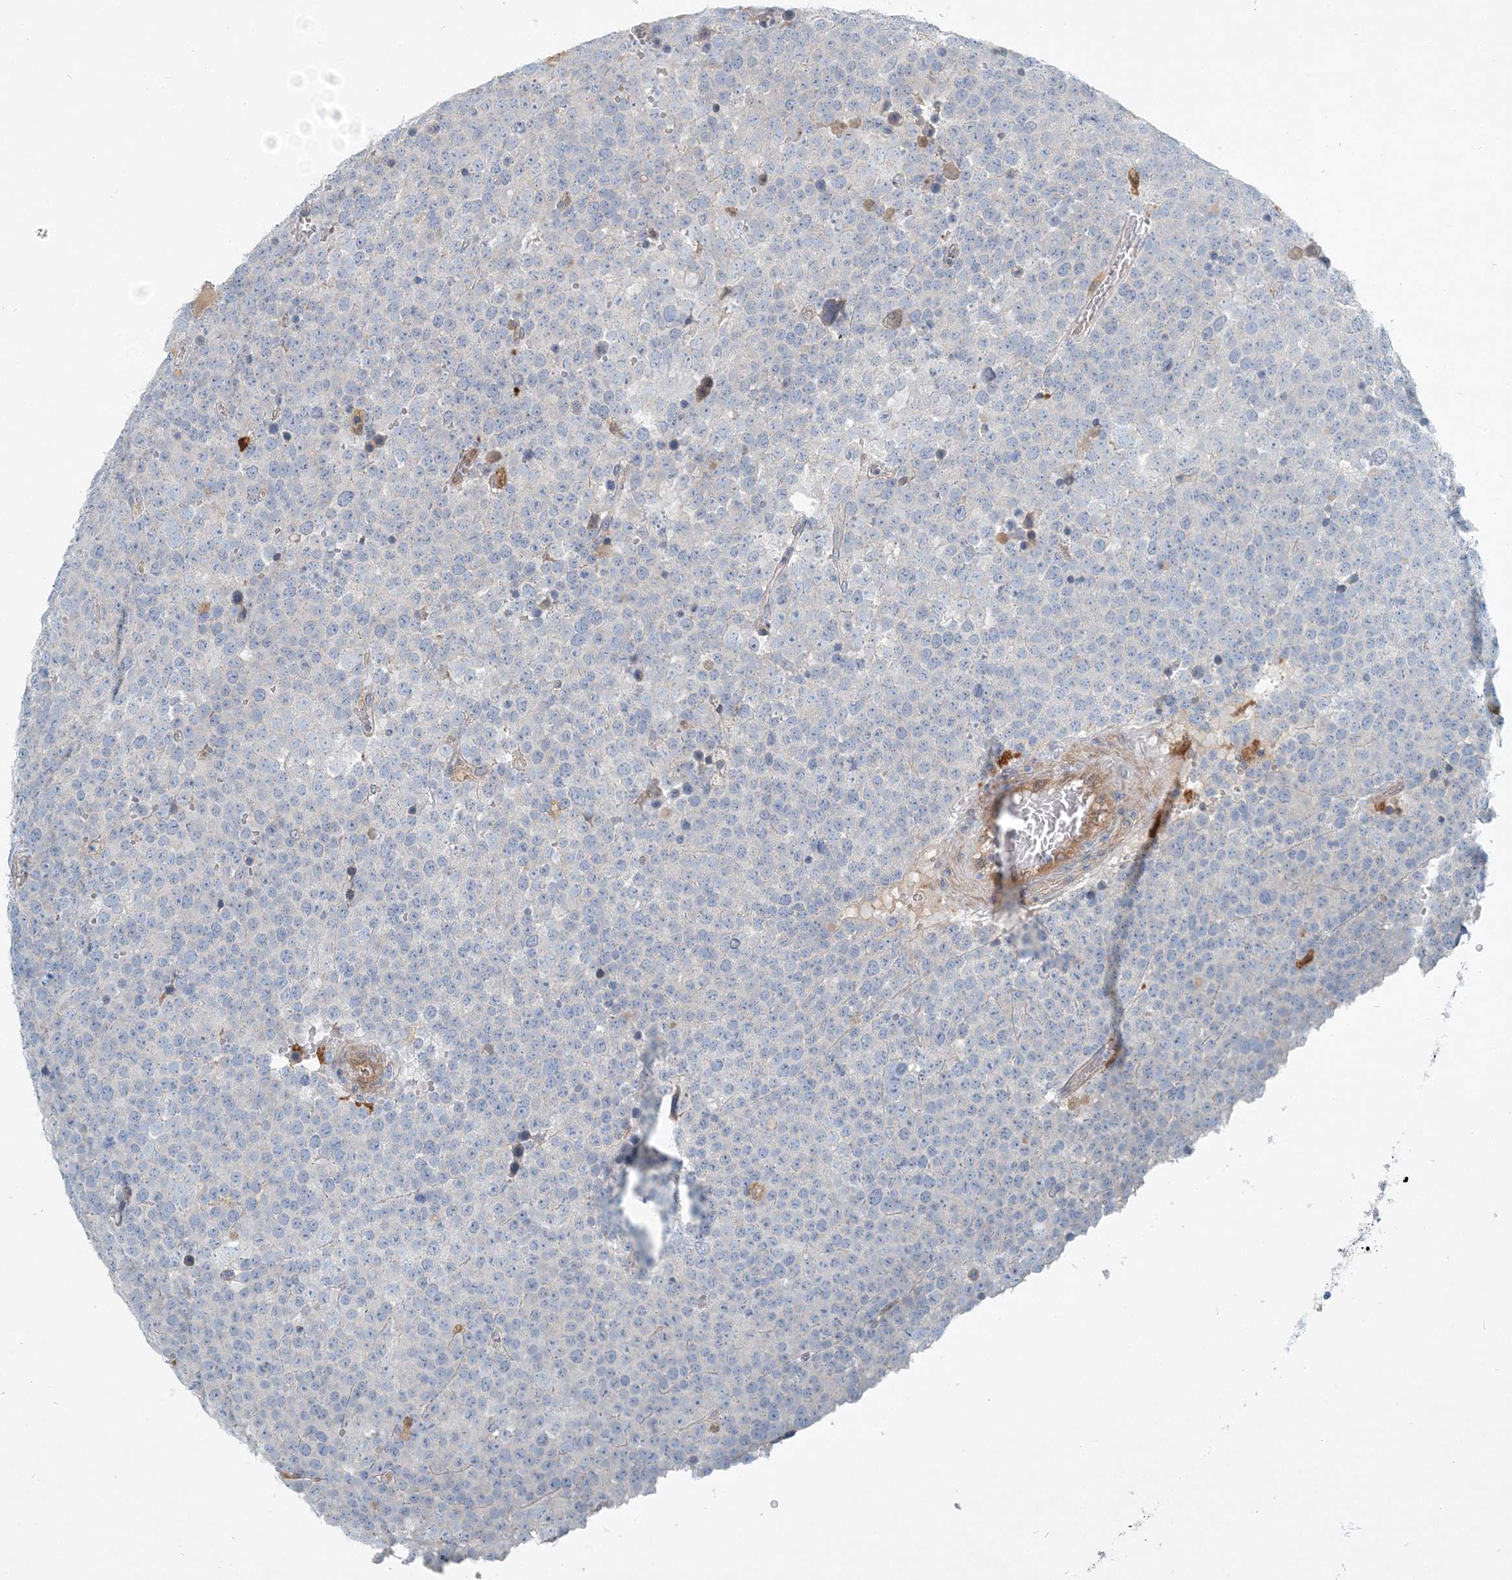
{"staining": {"intensity": "negative", "quantity": "none", "location": "none"}, "tissue": "testis cancer", "cell_type": "Tumor cells", "image_type": "cancer", "snomed": [{"axis": "morphology", "description": "Seminoma, NOS"}, {"axis": "topography", "description": "Testis"}], "caption": "This is an immunohistochemistry (IHC) image of human seminoma (testis). There is no expression in tumor cells.", "gene": "ARMH1", "patient": {"sex": "male", "age": 71}}